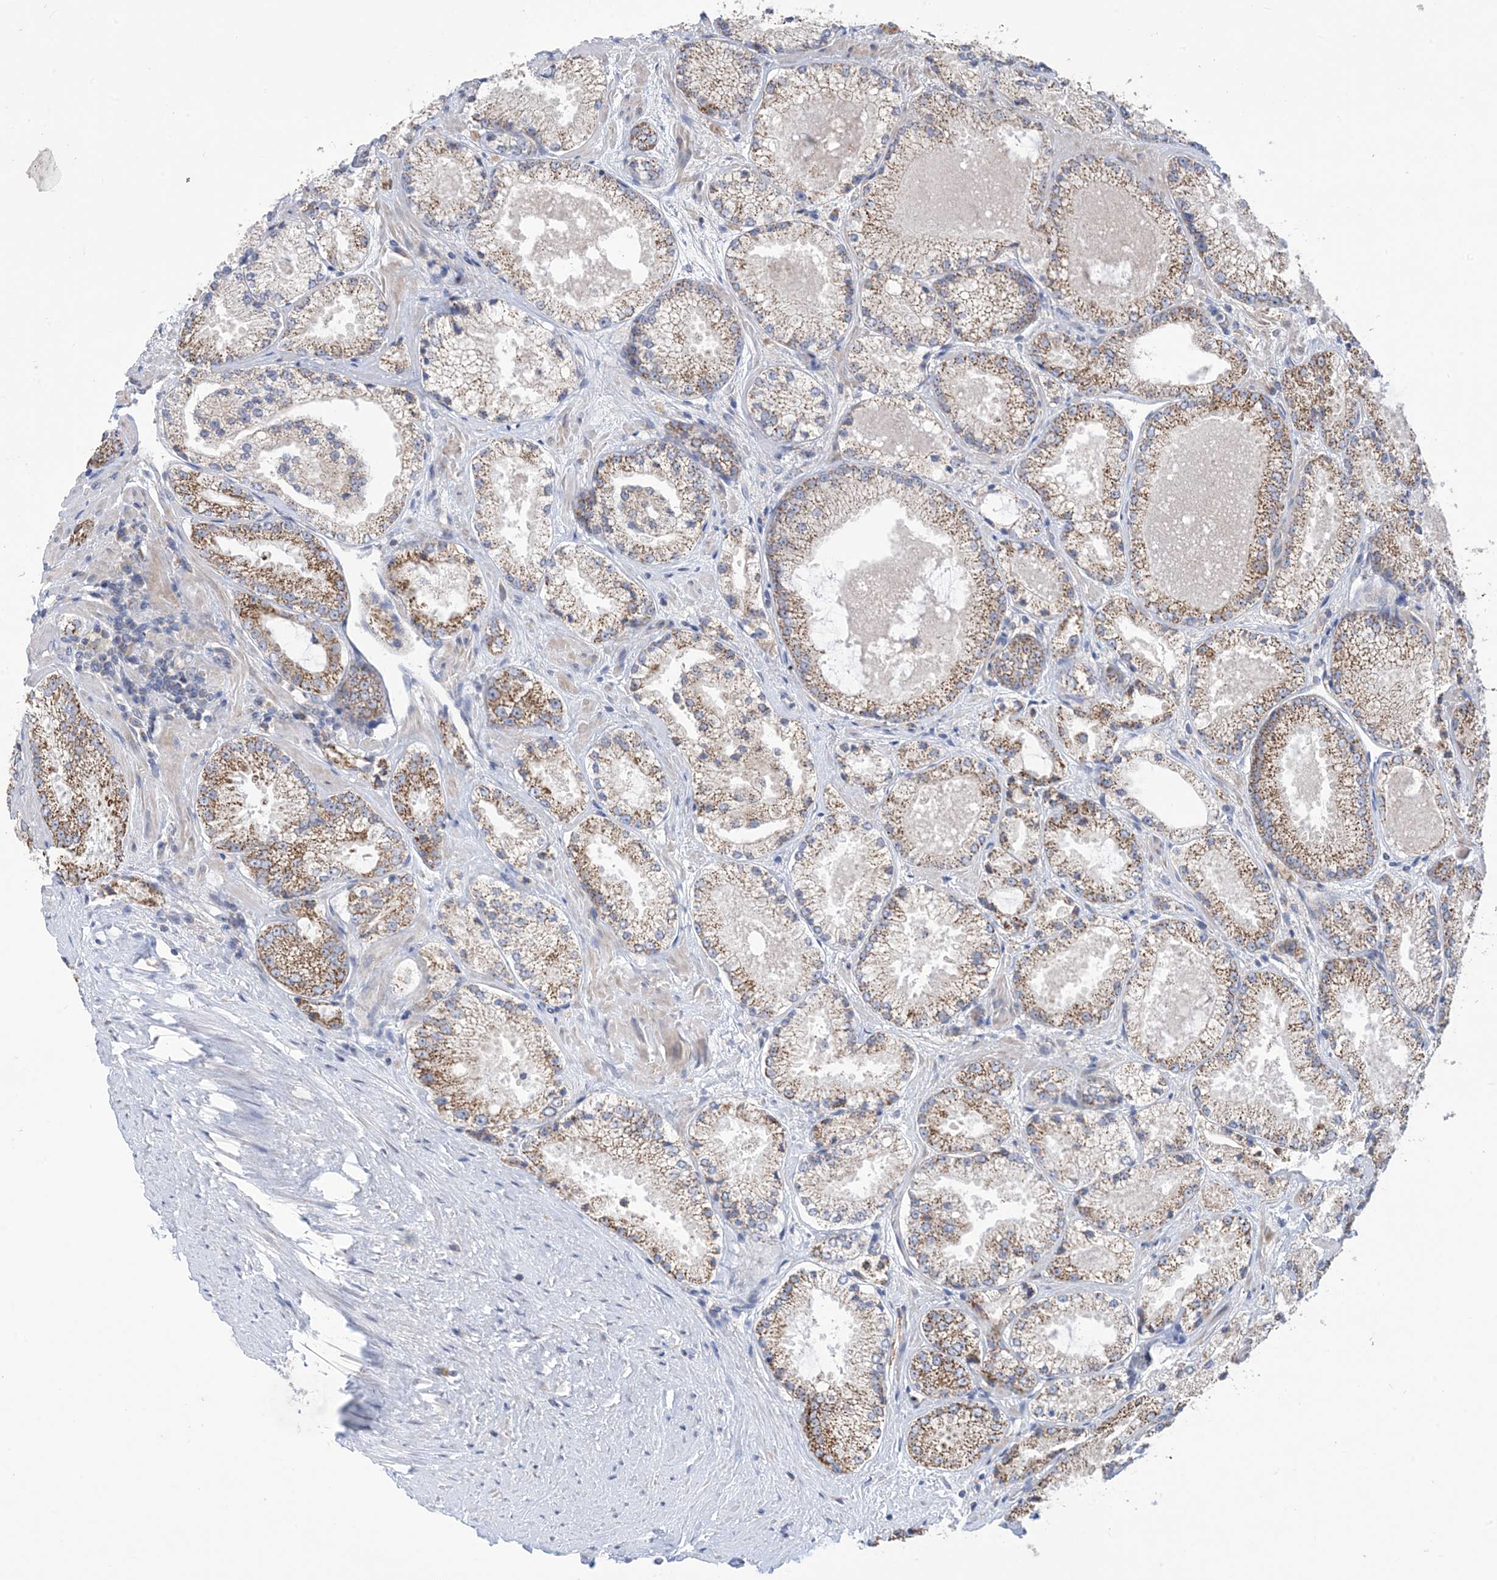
{"staining": {"intensity": "moderate", "quantity": ">75%", "location": "cytoplasmic/membranous"}, "tissue": "prostate cancer", "cell_type": "Tumor cells", "image_type": "cancer", "snomed": [{"axis": "morphology", "description": "Adenocarcinoma, High grade"}, {"axis": "topography", "description": "Prostate"}], "caption": "Protein positivity by IHC demonstrates moderate cytoplasmic/membranous expression in approximately >75% of tumor cells in prostate cancer. (DAB (3,3'-diaminobenzidine) IHC, brown staining for protein, blue staining for nuclei).", "gene": "CLEC16A", "patient": {"sex": "male", "age": 73}}